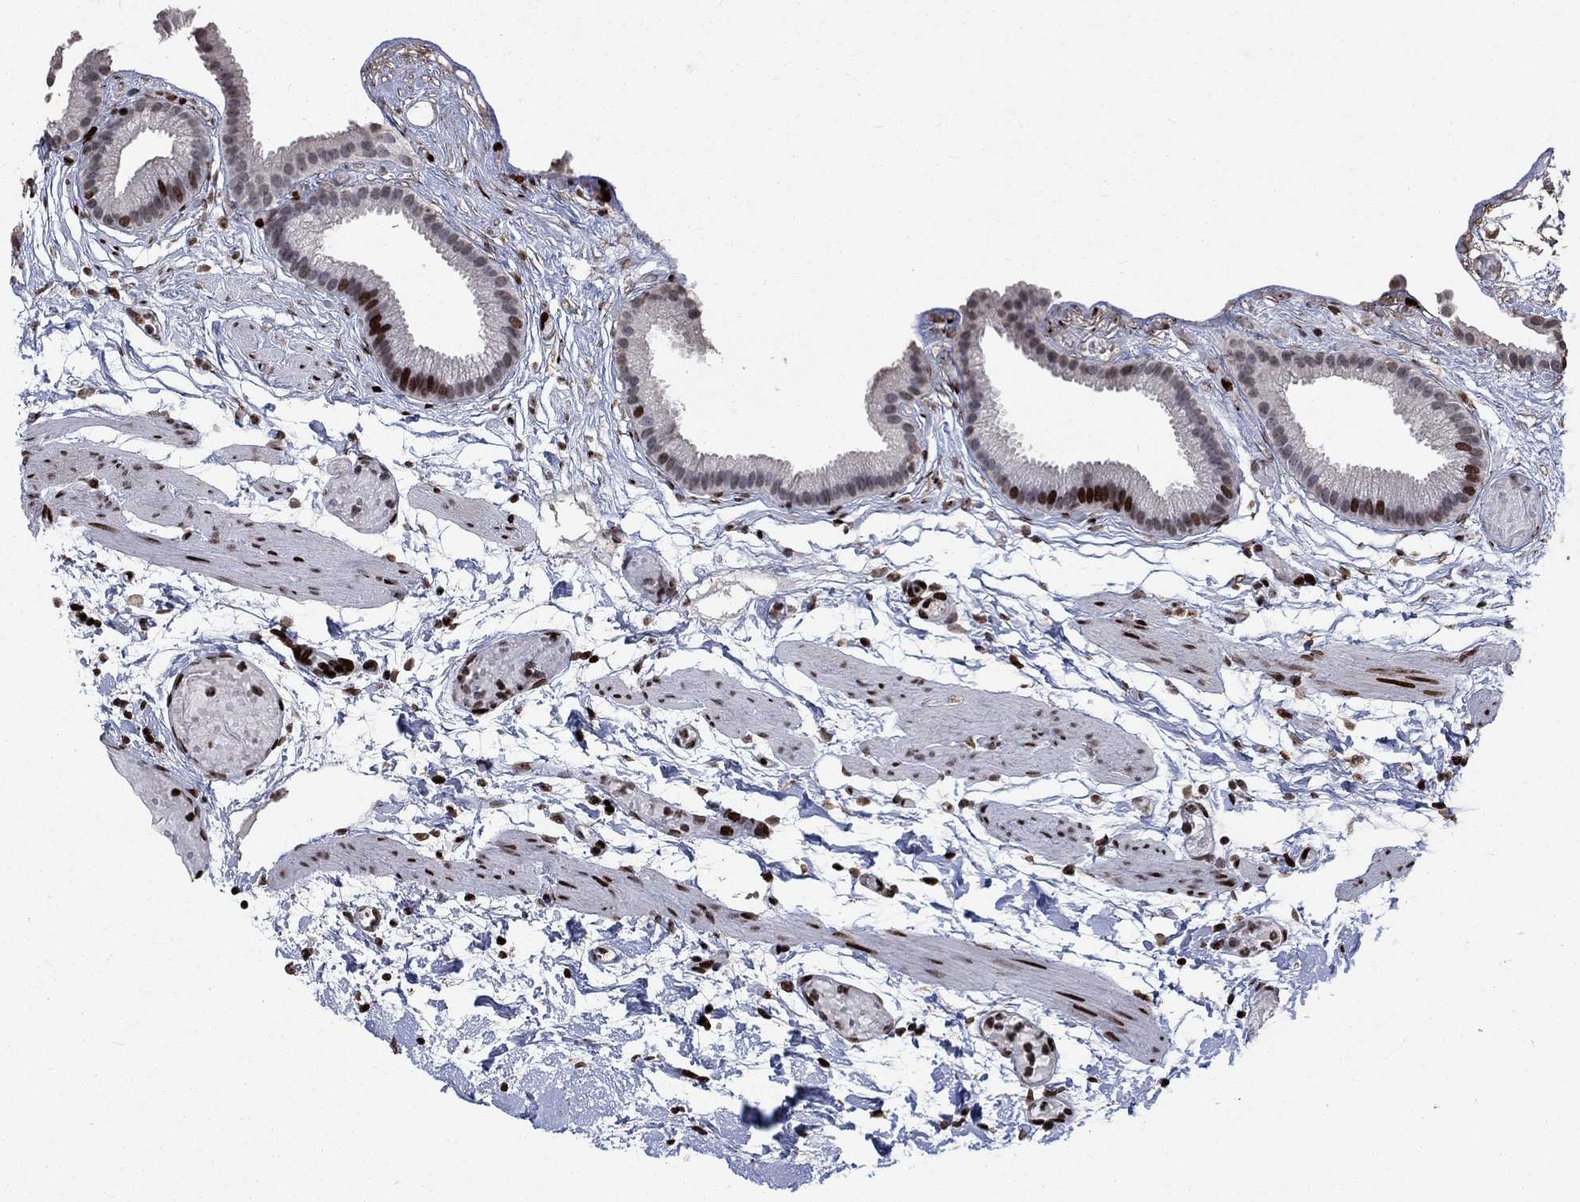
{"staining": {"intensity": "strong", "quantity": "<25%", "location": "nuclear"}, "tissue": "gallbladder", "cell_type": "Glandular cells", "image_type": "normal", "snomed": [{"axis": "morphology", "description": "Normal tissue, NOS"}, {"axis": "topography", "description": "Gallbladder"}], "caption": "The photomicrograph displays staining of normal gallbladder, revealing strong nuclear protein expression (brown color) within glandular cells.", "gene": "SRSF3", "patient": {"sex": "female", "age": 45}}